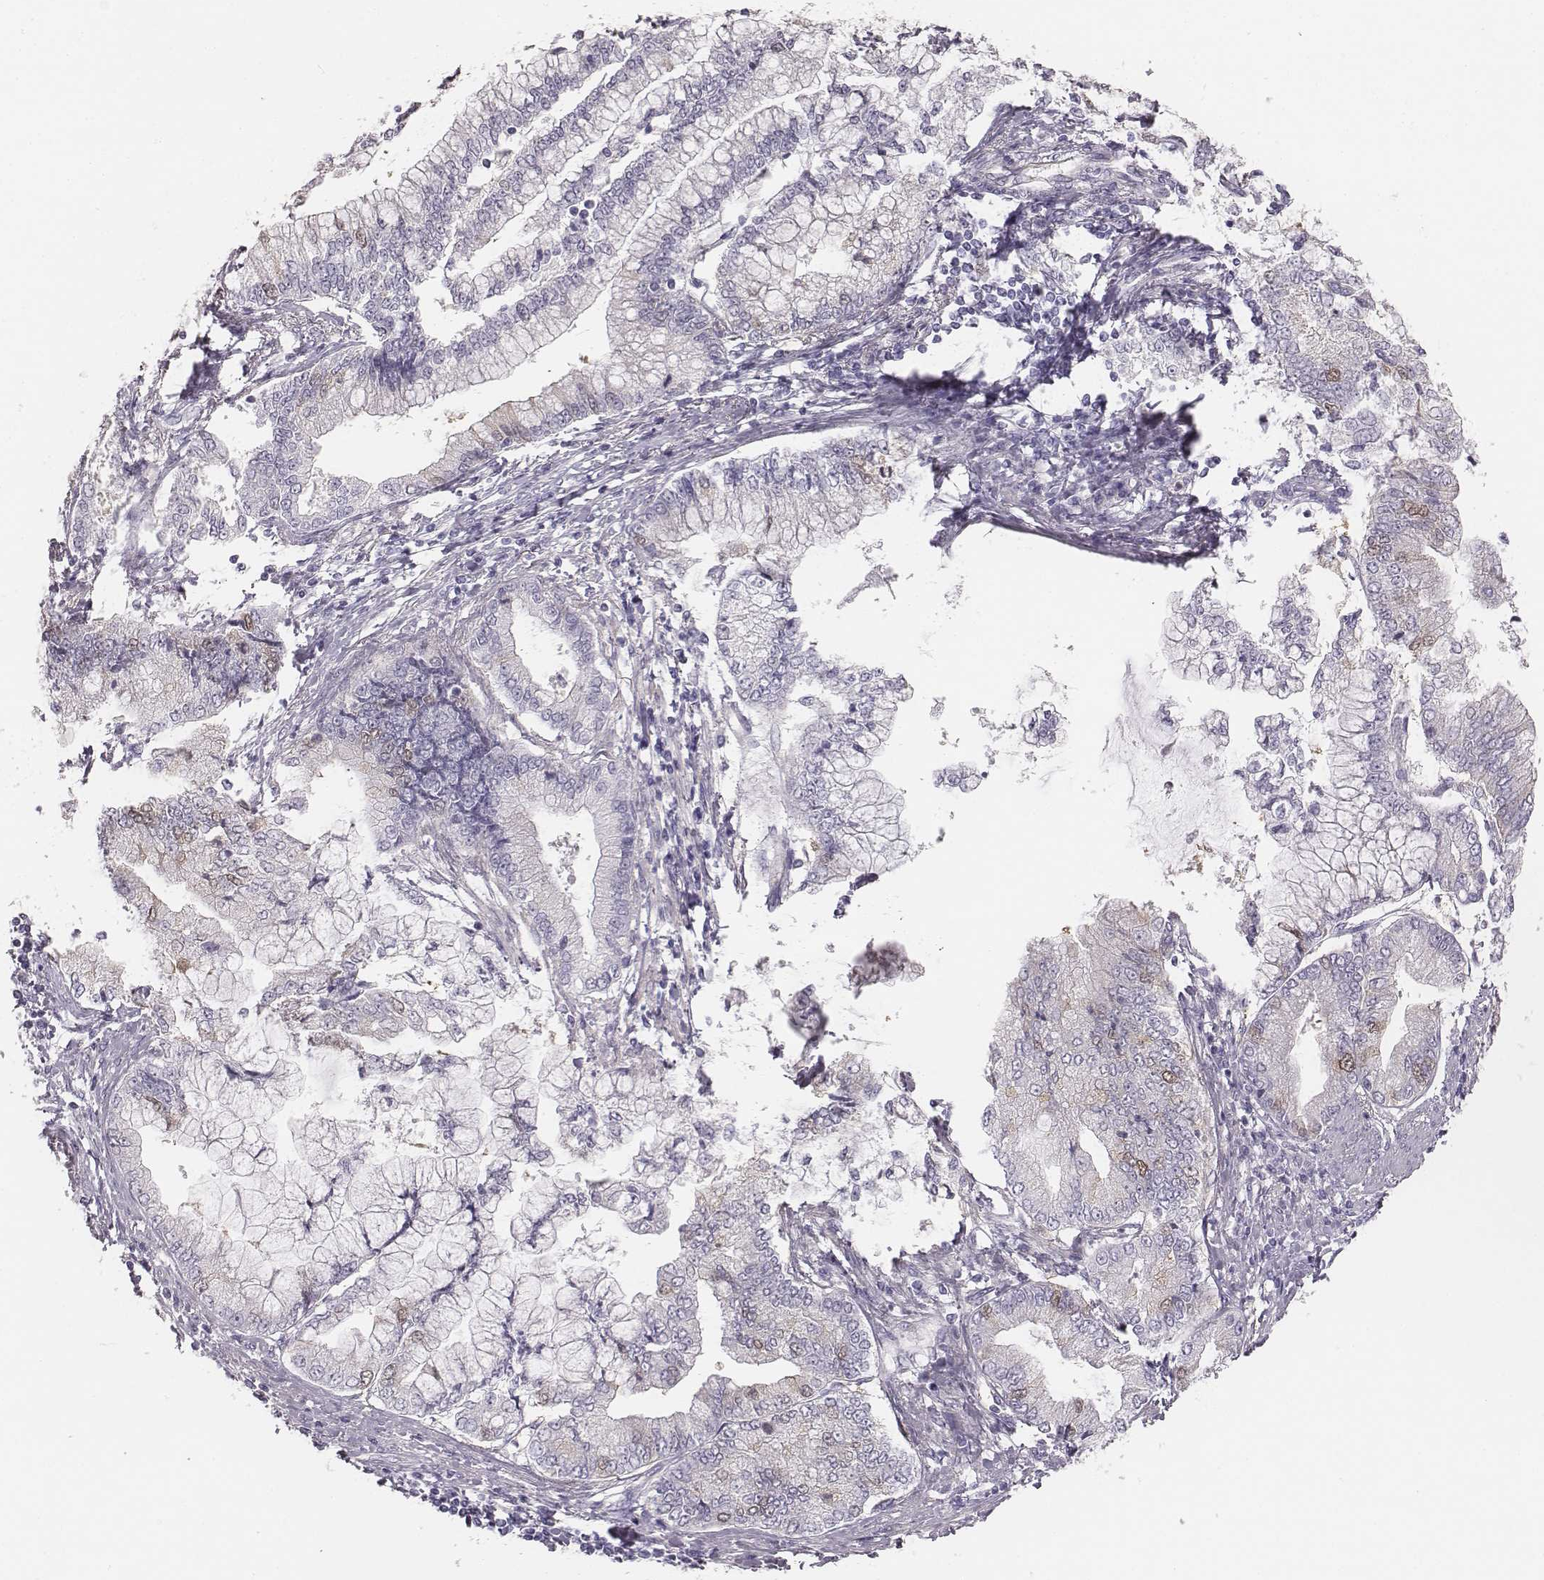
{"staining": {"intensity": "negative", "quantity": "none", "location": "none"}, "tissue": "stomach cancer", "cell_type": "Tumor cells", "image_type": "cancer", "snomed": [{"axis": "morphology", "description": "Adenocarcinoma, NOS"}, {"axis": "topography", "description": "Stomach, upper"}], "caption": "Immunohistochemistry photomicrograph of neoplastic tissue: stomach cancer stained with DAB (3,3'-diaminobenzidine) displays no significant protein staining in tumor cells.", "gene": "PBK", "patient": {"sex": "female", "age": 74}}